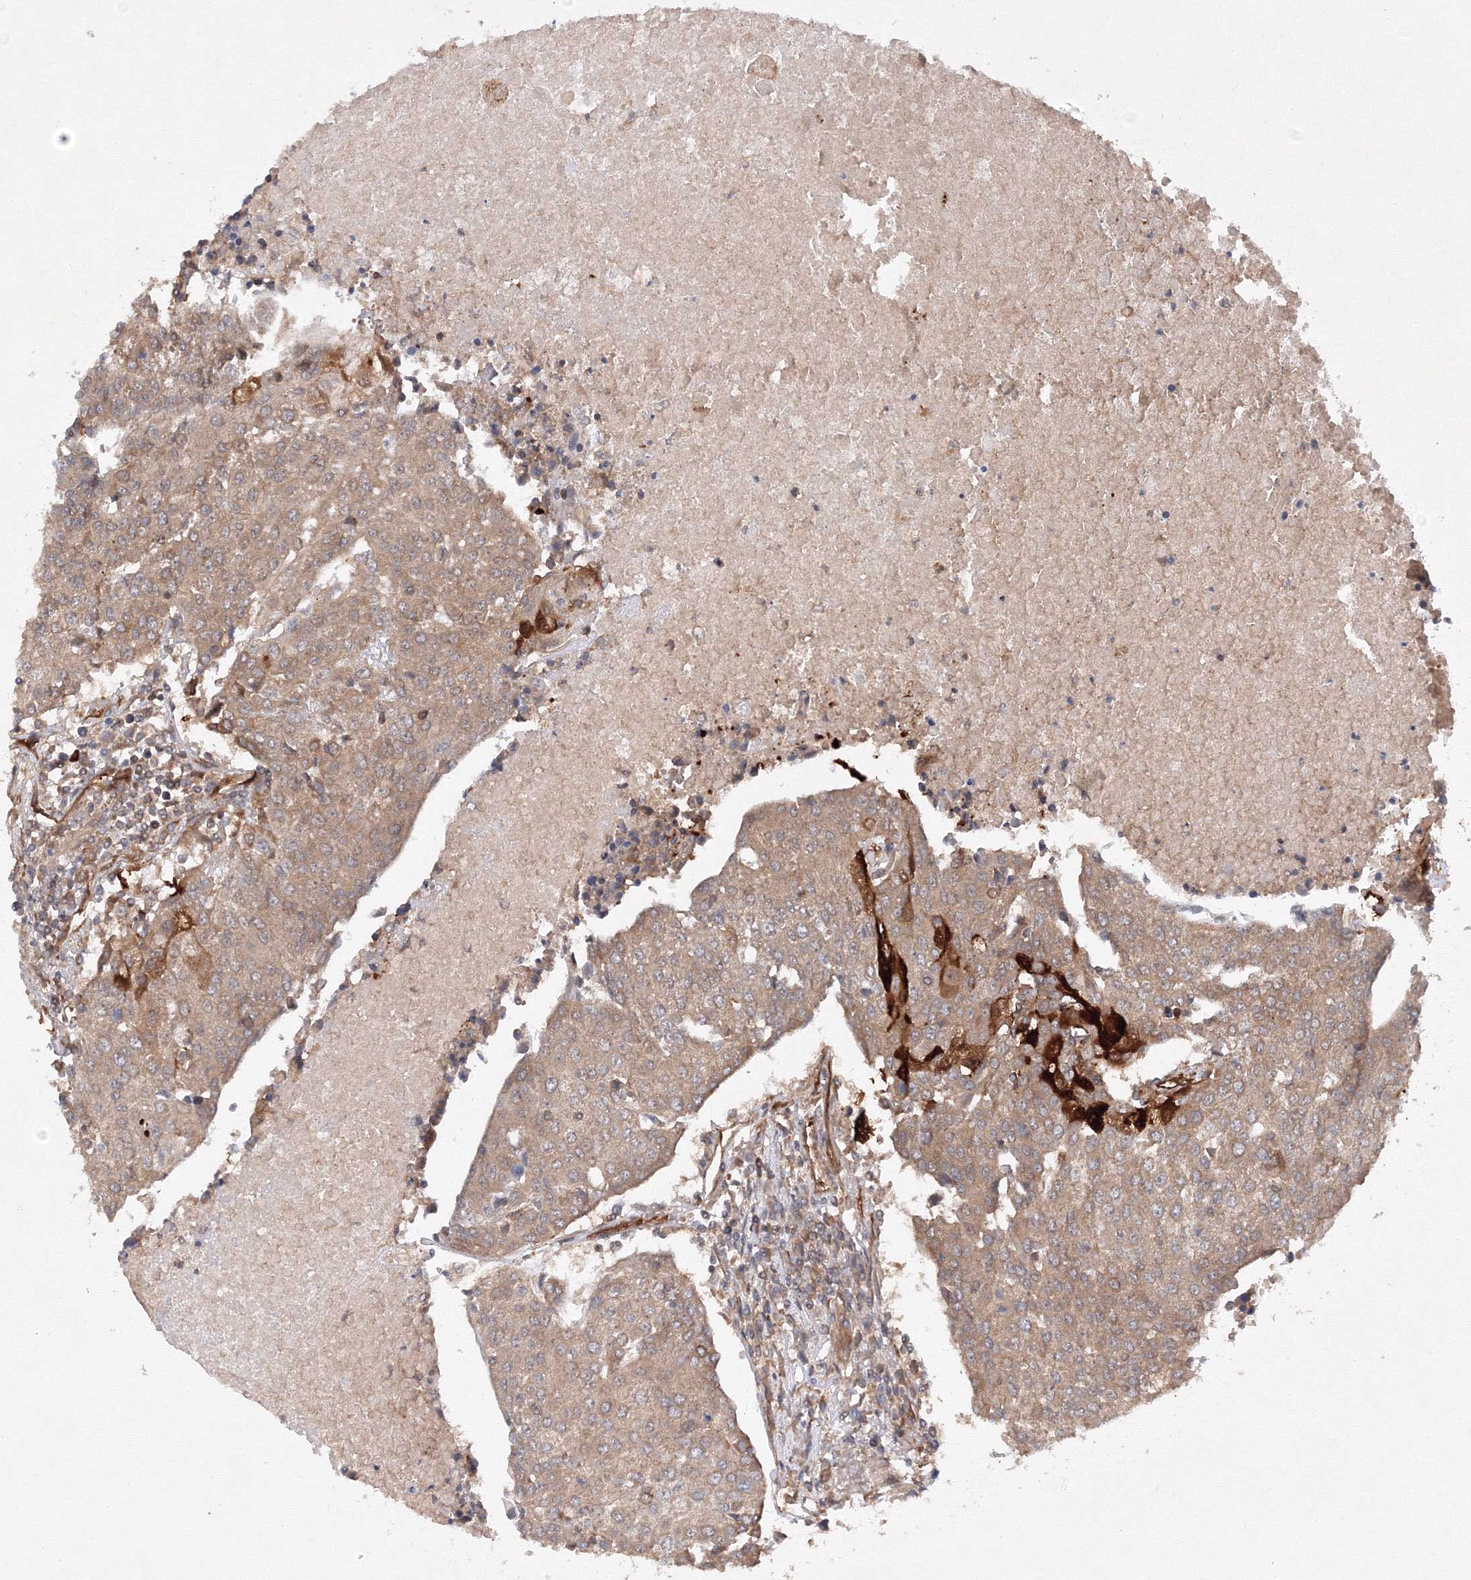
{"staining": {"intensity": "weak", "quantity": ">75%", "location": "cytoplasmic/membranous"}, "tissue": "urothelial cancer", "cell_type": "Tumor cells", "image_type": "cancer", "snomed": [{"axis": "morphology", "description": "Urothelial carcinoma, High grade"}, {"axis": "topography", "description": "Urinary bladder"}], "caption": "Weak cytoplasmic/membranous positivity is appreciated in about >75% of tumor cells in urothelial carcinoma (high-grade). (DAB IHC with brightfield microscopy, high magnification).", "gene": "DCTD", "patient": {"sex": "female", "age": 85}}